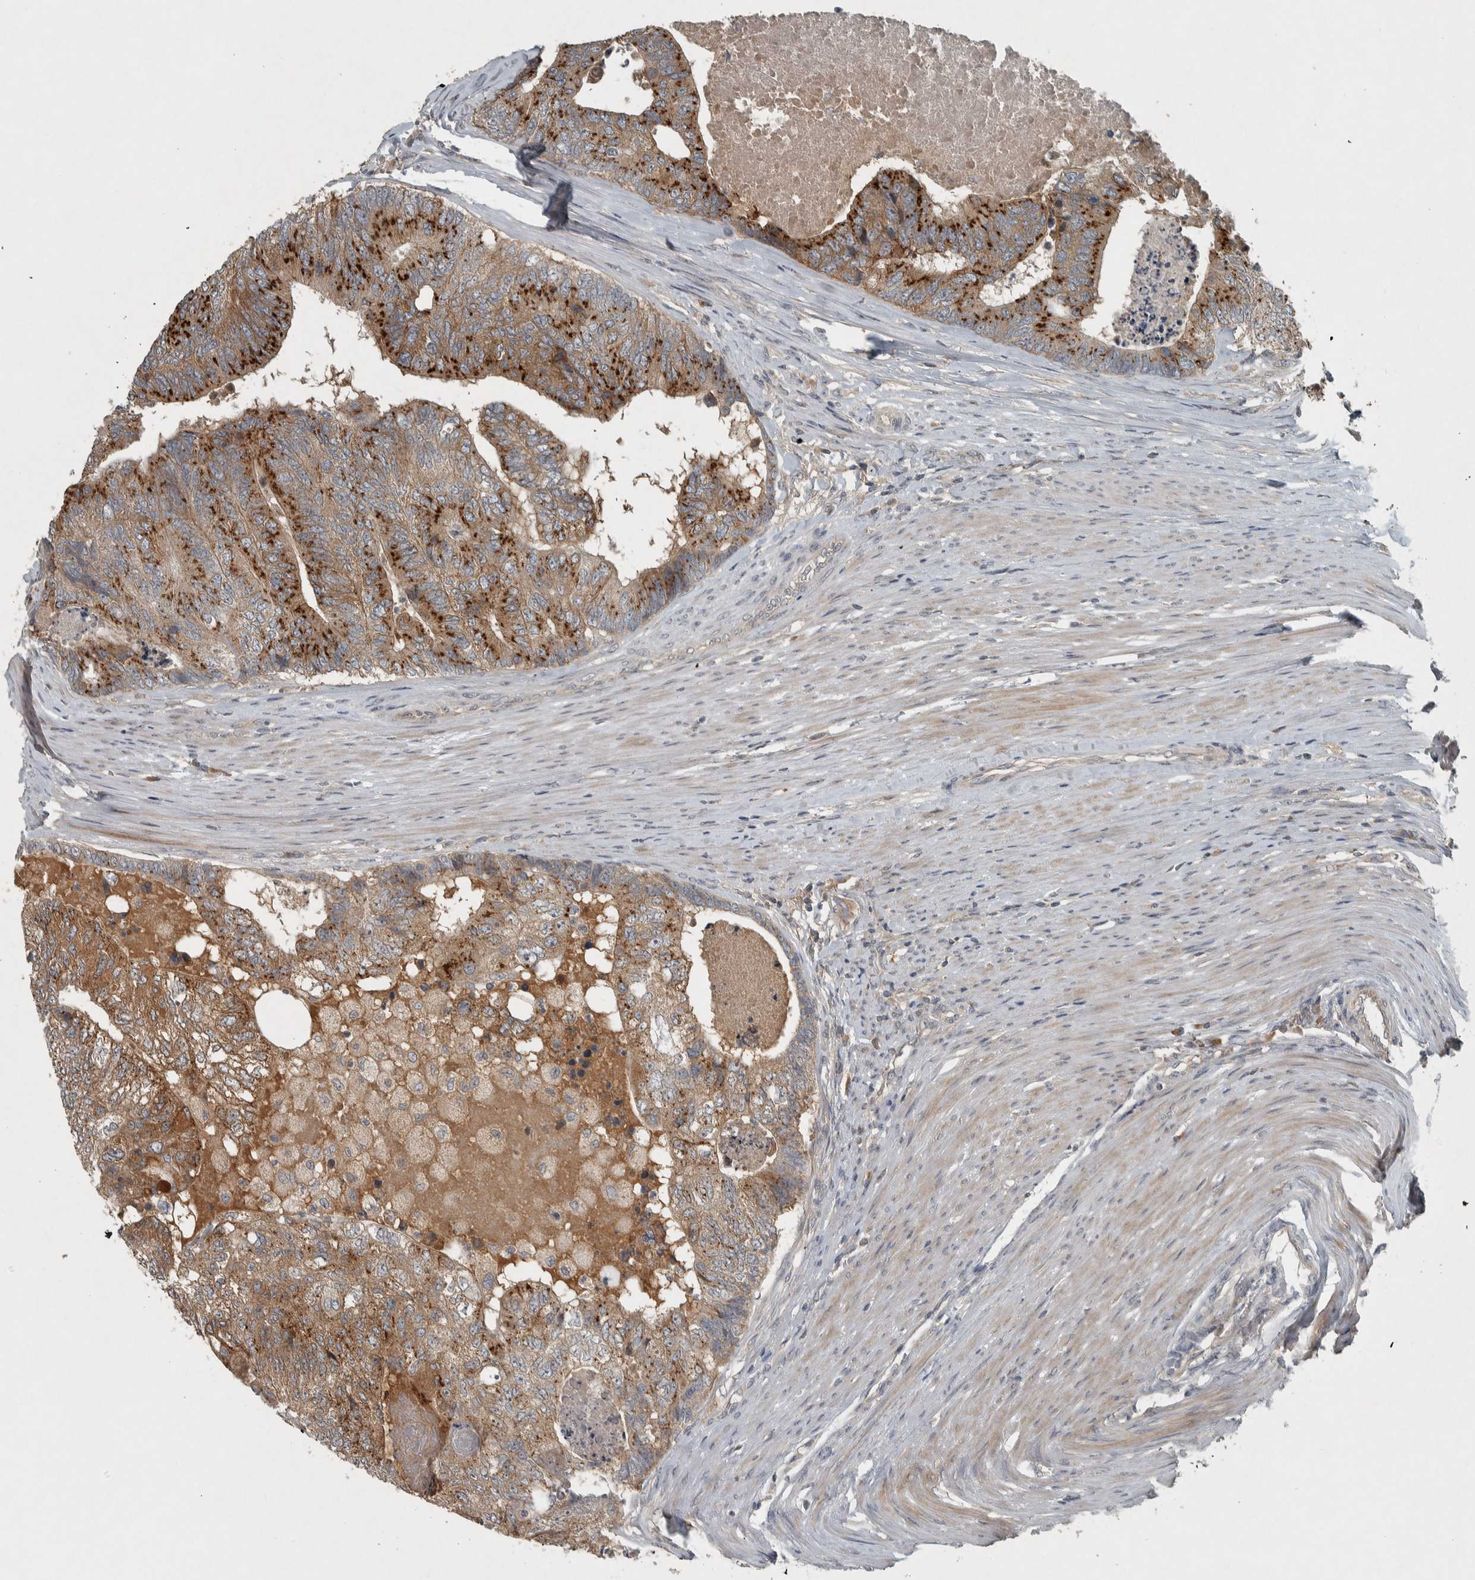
{"staining": {"intensity": "strong", "quantity": ">75%", "location": "cytoplasmic/membranous"}, "tissue": "colorectal cancer", "cell_type": "Tumor cells", "image_type": "cancer", "snomed": [{"axis": "morphology", "description": "Adenocarcinoma, NOS"}, {"axis": "topography", "description": "Colon"}], "caption": "The immunohistochemical stain shows strong cytoplasmic/membranous positivity in tumor cells of colorectal adenocarcinoma tissue.", "gene": "CLCN2", "patient": {"sex": "female", "age": 67}}